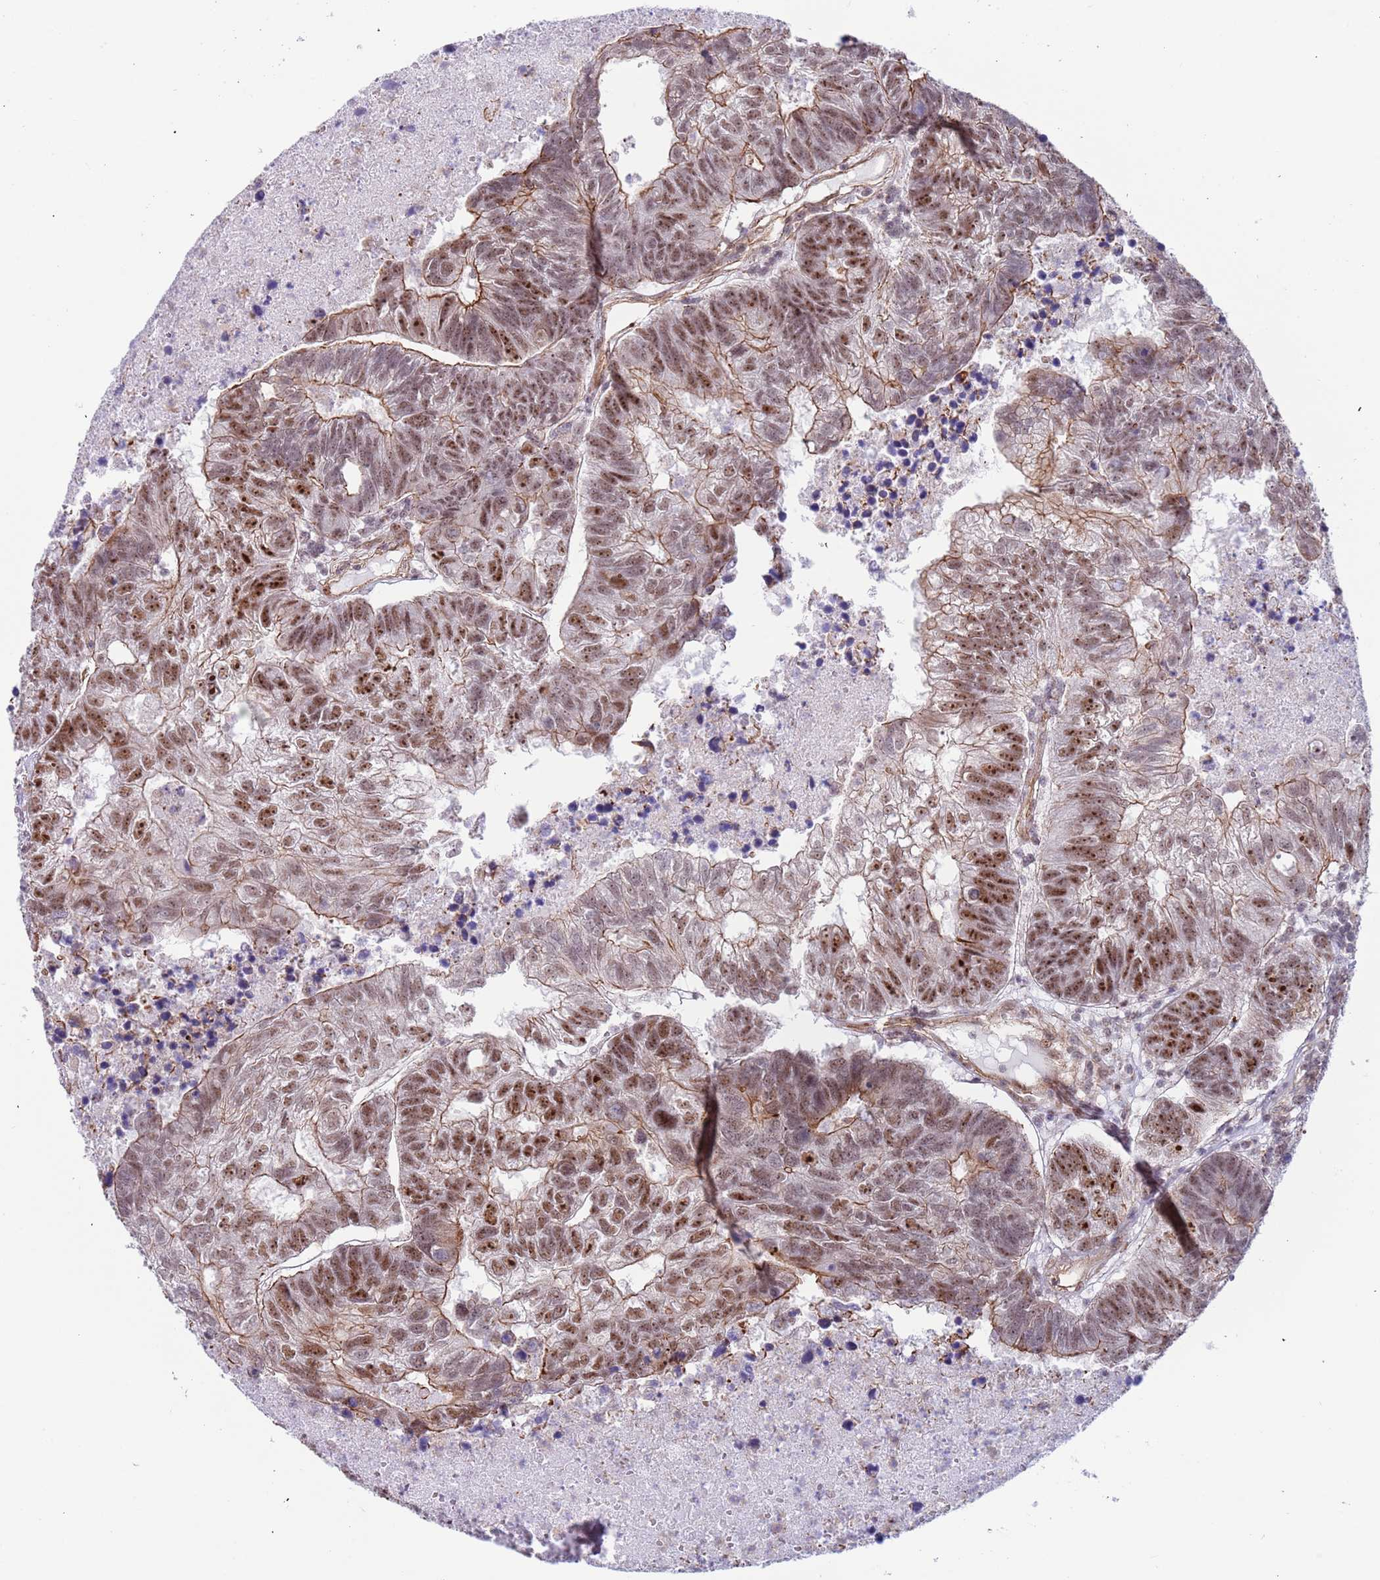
{"staining": {"intensity": "moderate", "quantity": ">75%", "location": "cytoplasmic/membranous,nuclear"}, "tissue": "colorectal cancer", "cell_type": "Tumor cells", "image_type": "cancer", "snomed": [{"axis": "morphology", "description": "Adenocarcinoma, NOS"}, {"axis": "topography", "description": "Colon"}], "caption": "Immunohistochemical staining of human colorectal cancer demonstrates moderate cytoplasmic/membranous and nuclear protein staining in about >75% of tumor cells.", "gene": "LRMDA", "patient": {"sex": "female", "age": 48}}